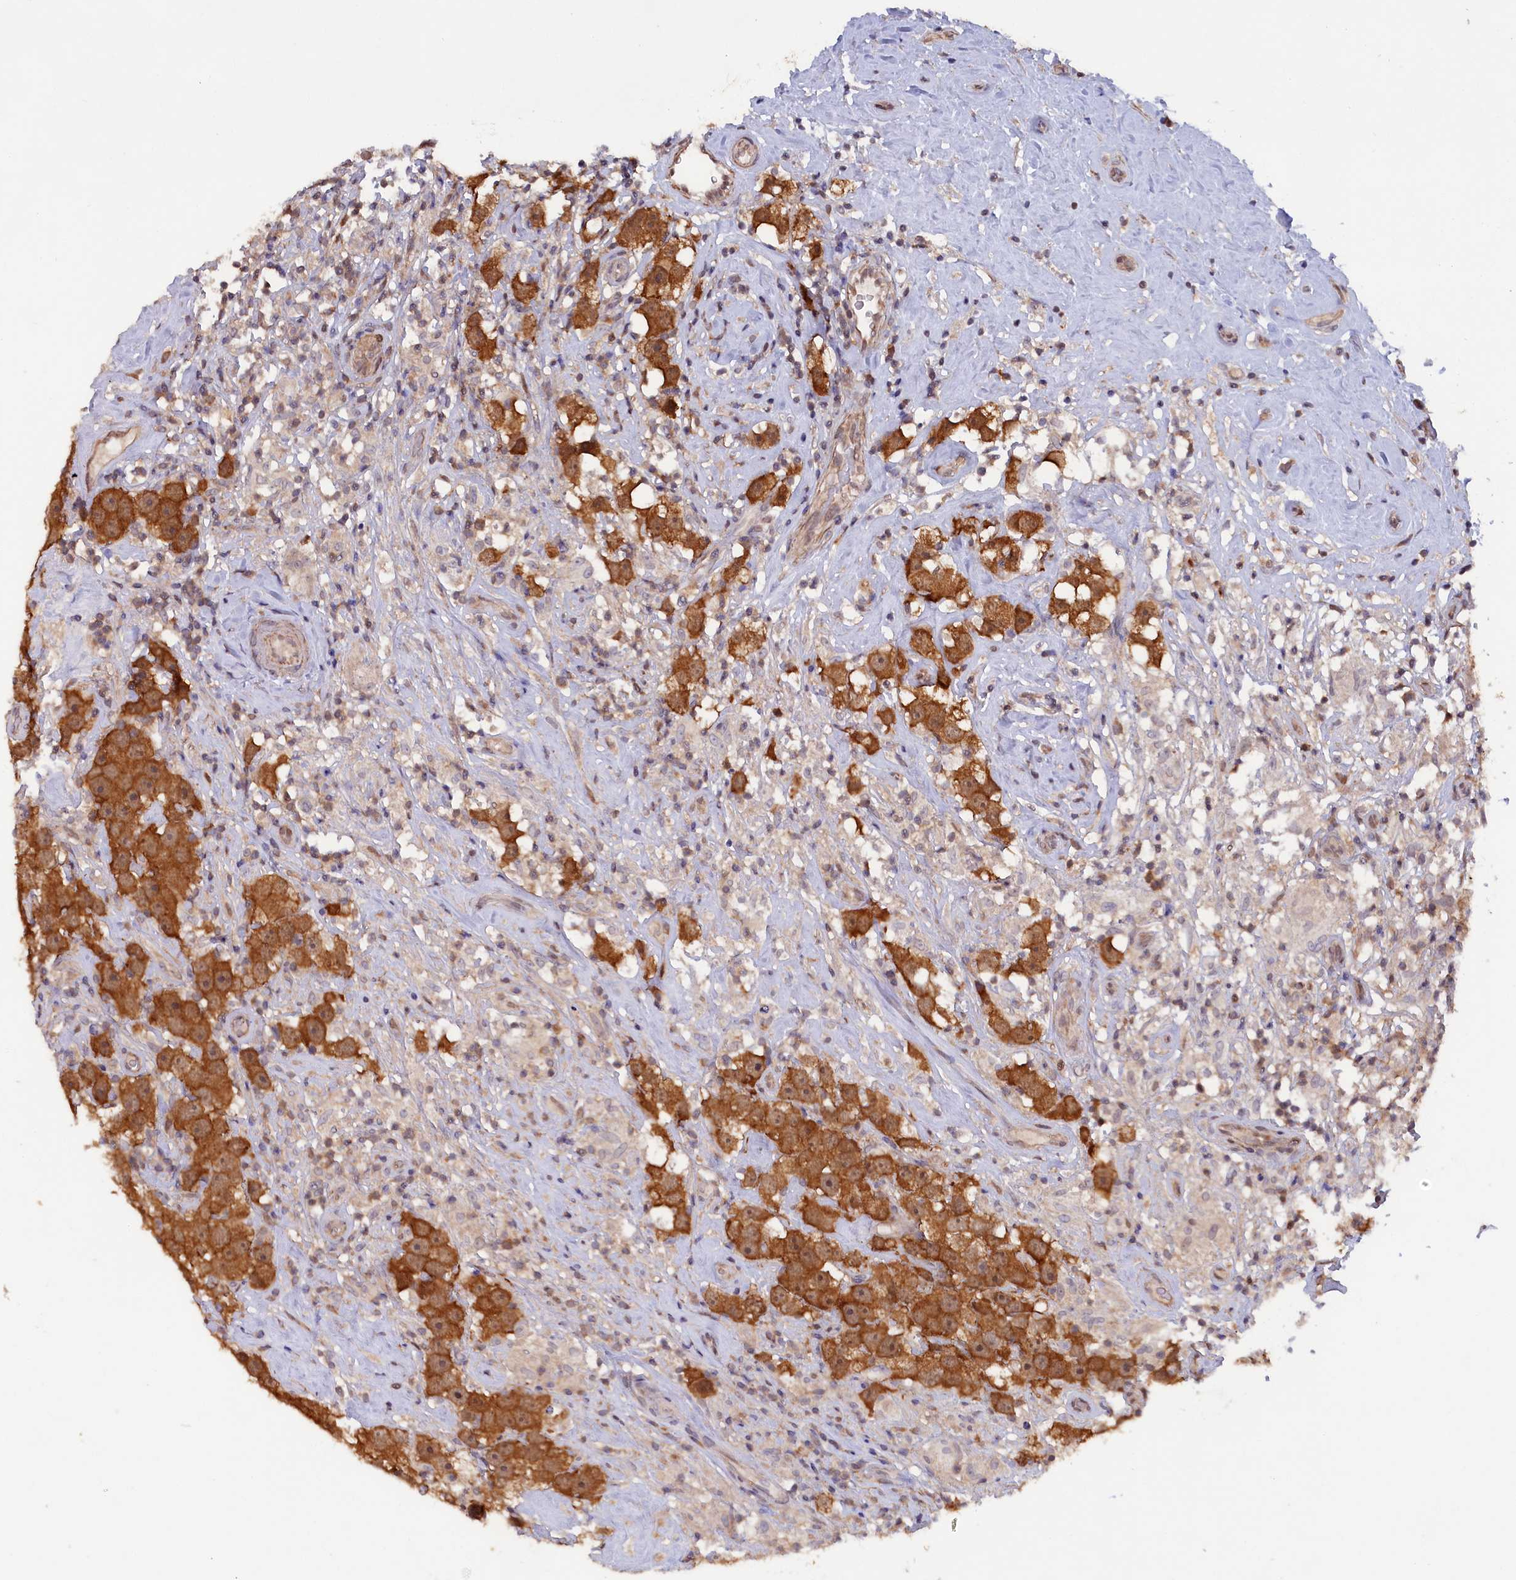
{"staining": {"intensity": "strong", "quantity": ">75%", "location": "cytoplasmic/membranous"}, "tissue": "testis cancer", "cell_type": "Tumor cells", "image_type": "cancer", "snomed": [{"axis": "morphology", "description": "Seminoma, NOS"}, {"axis": "topography", "description": "Testis"}], "caption": "Strong cytoplasmic/membranous protein staining is seen in approximately >75% of tumor cells in testis cancer. The staining was performed using DAB, with brown indicating positive protein expression. Nuclei are stained blue with hematoxylin.", "gene": "JPT2", "patient": {"sex": "male", "age": 49}}